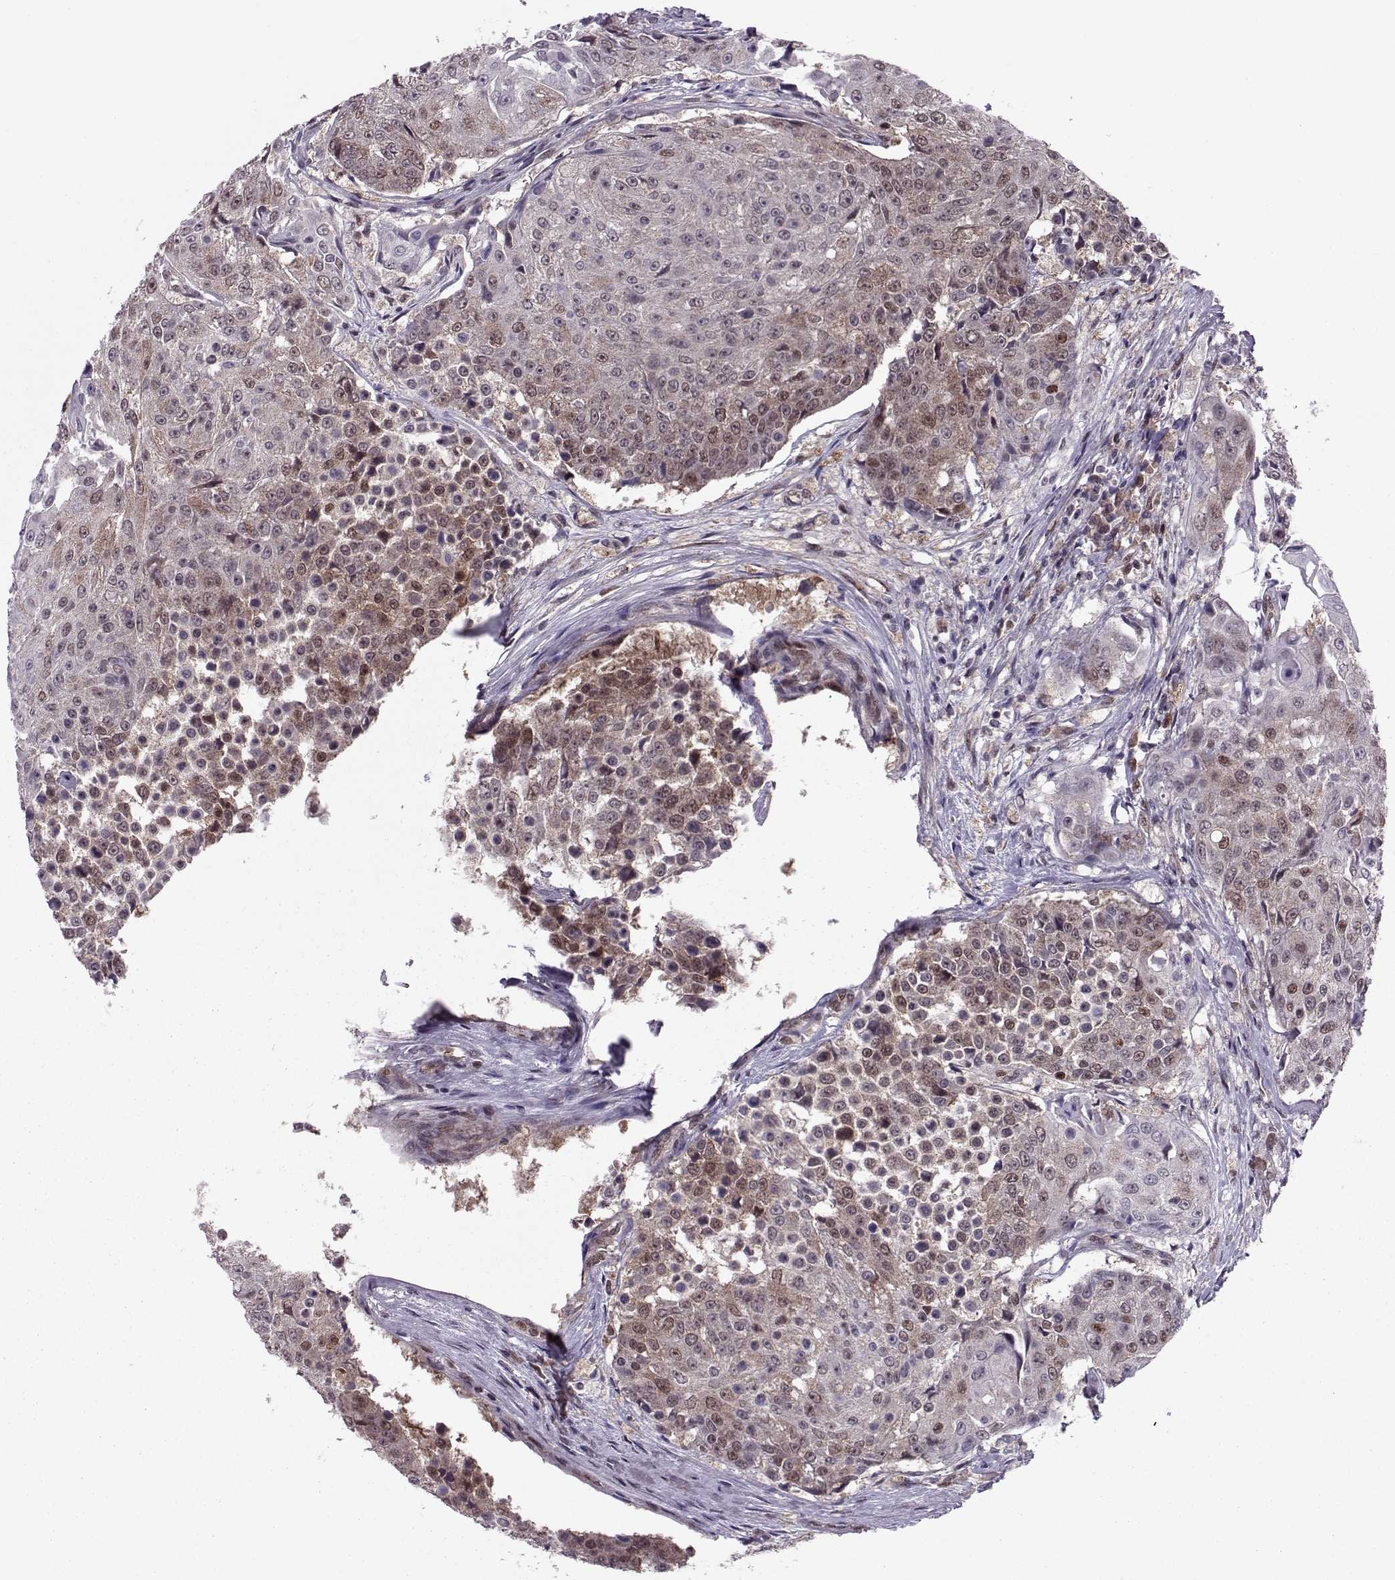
{"staining": {"intensity": "moderate", "quantity": "25%-75%", "location": "cytoplasmic/membranous,nuclear"}, "tissue": "urothelial cancer", "cell_type": "Tumor cells", "image_type": "cancer", "snomed": [{"axis": "morphology", "description": "Urothelial carcinoma, High grade"}, {"axis": "topography", "description": "Urinary bladder"}], "caption": "The image displays a brown stain indicating the presence of a protein in the cytoplasmic/membranous and nuclear of tumor cells in urothelial carcinoma (high-grade).", "gene": "CDK4", "patient": {"sex": "female", "age": 63}}